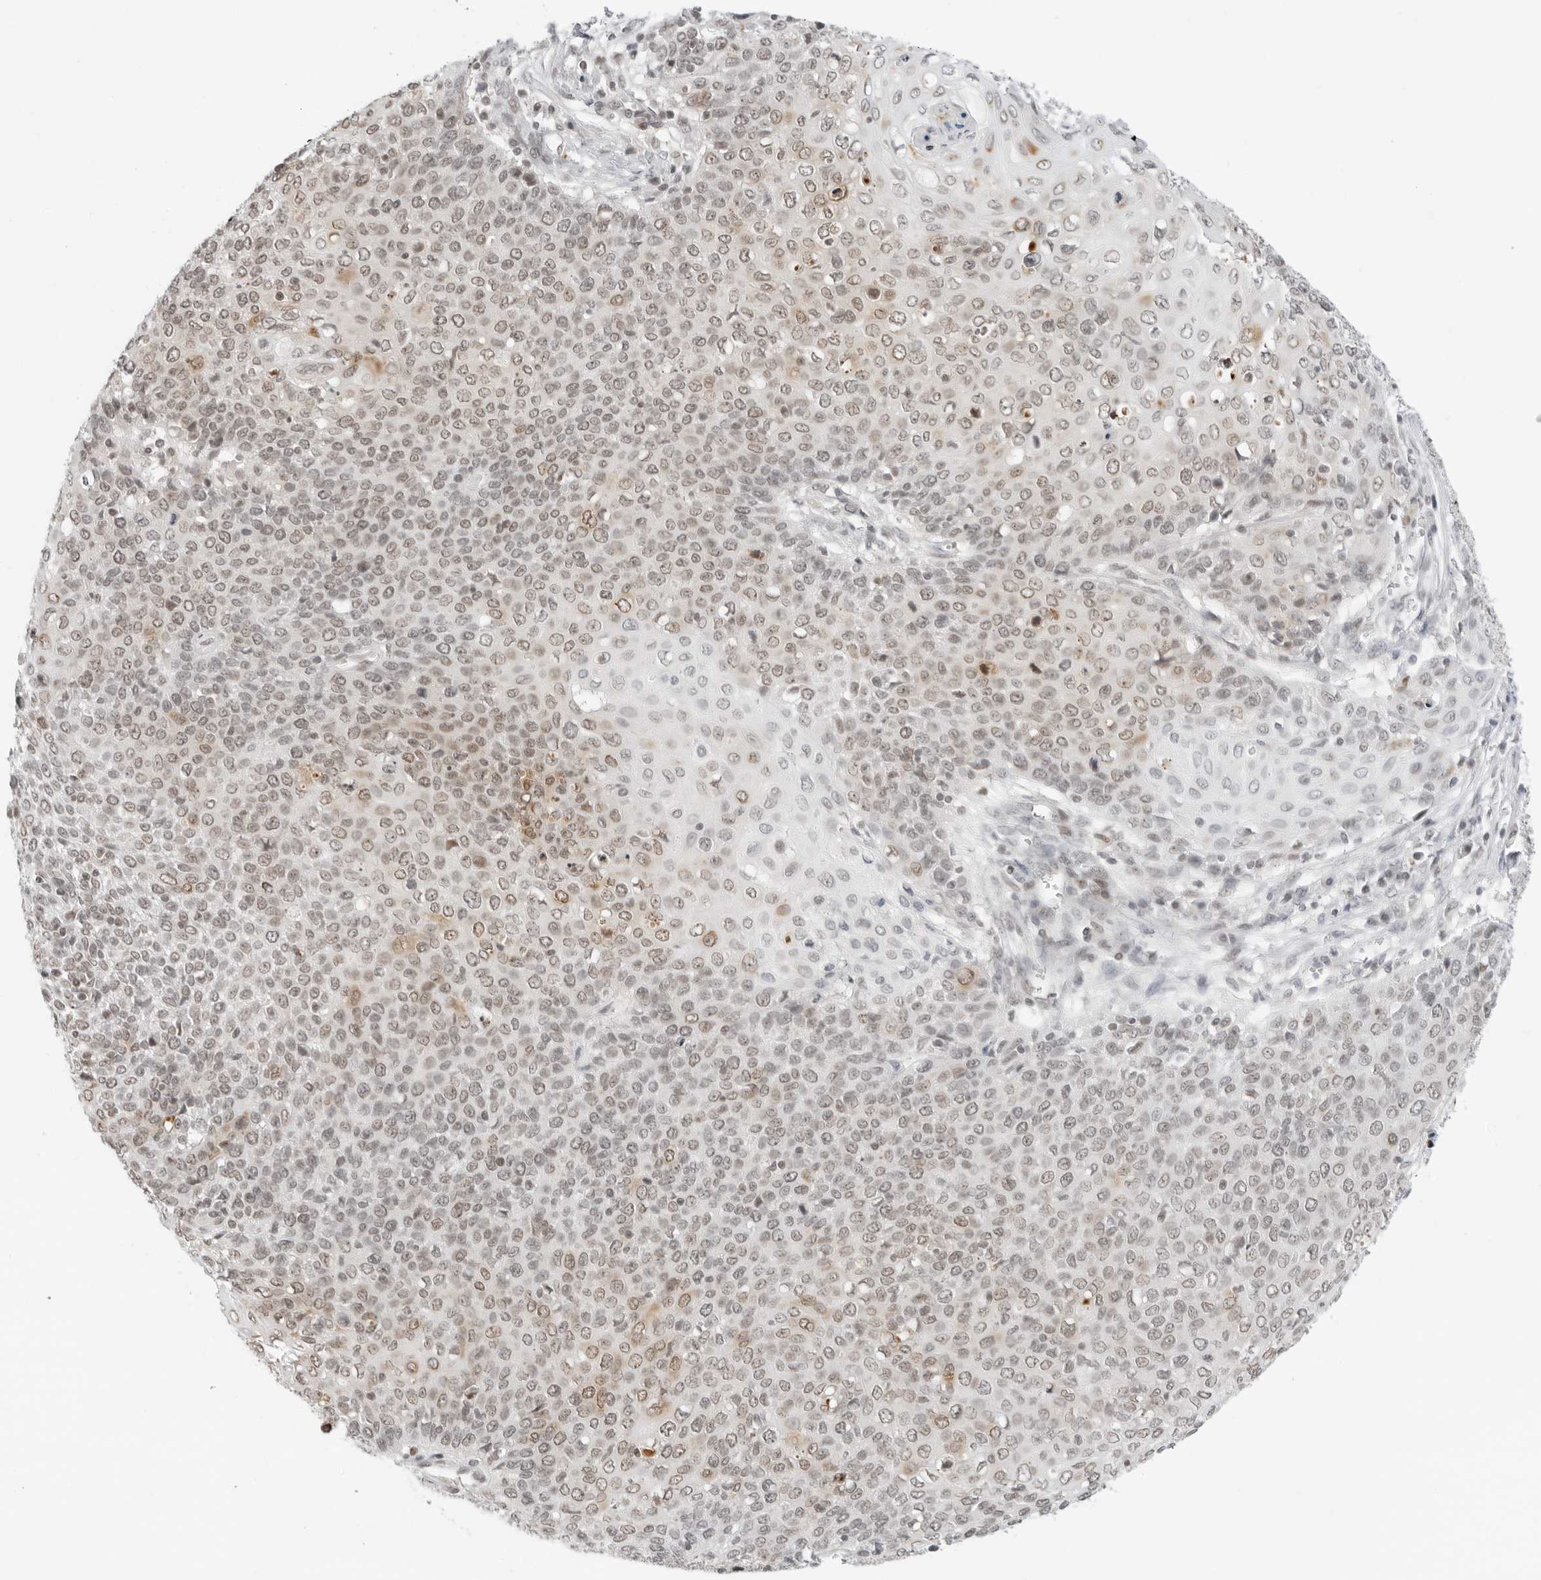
{"staining": {"intensity": "moderate", "quantity": "25%-75%", "location": "nuclear"}, "tissue": "cervical cancer", "cell_type": "Tumor cells", "image_type": "cancer", "snomed": [{"axis": "morphology", "description": "Squamous cell carcinoma, NOS"}, {"axis": "topography", "description": "Cervix"}], "caption": "Cervical squamous cell carcinoma stained with a brown dye exhibits moderate nuclear positive staining in about 25%-75% of tumor cells.", "gene": "MSH6", "patient": {"sex": "female", "age": 39}}